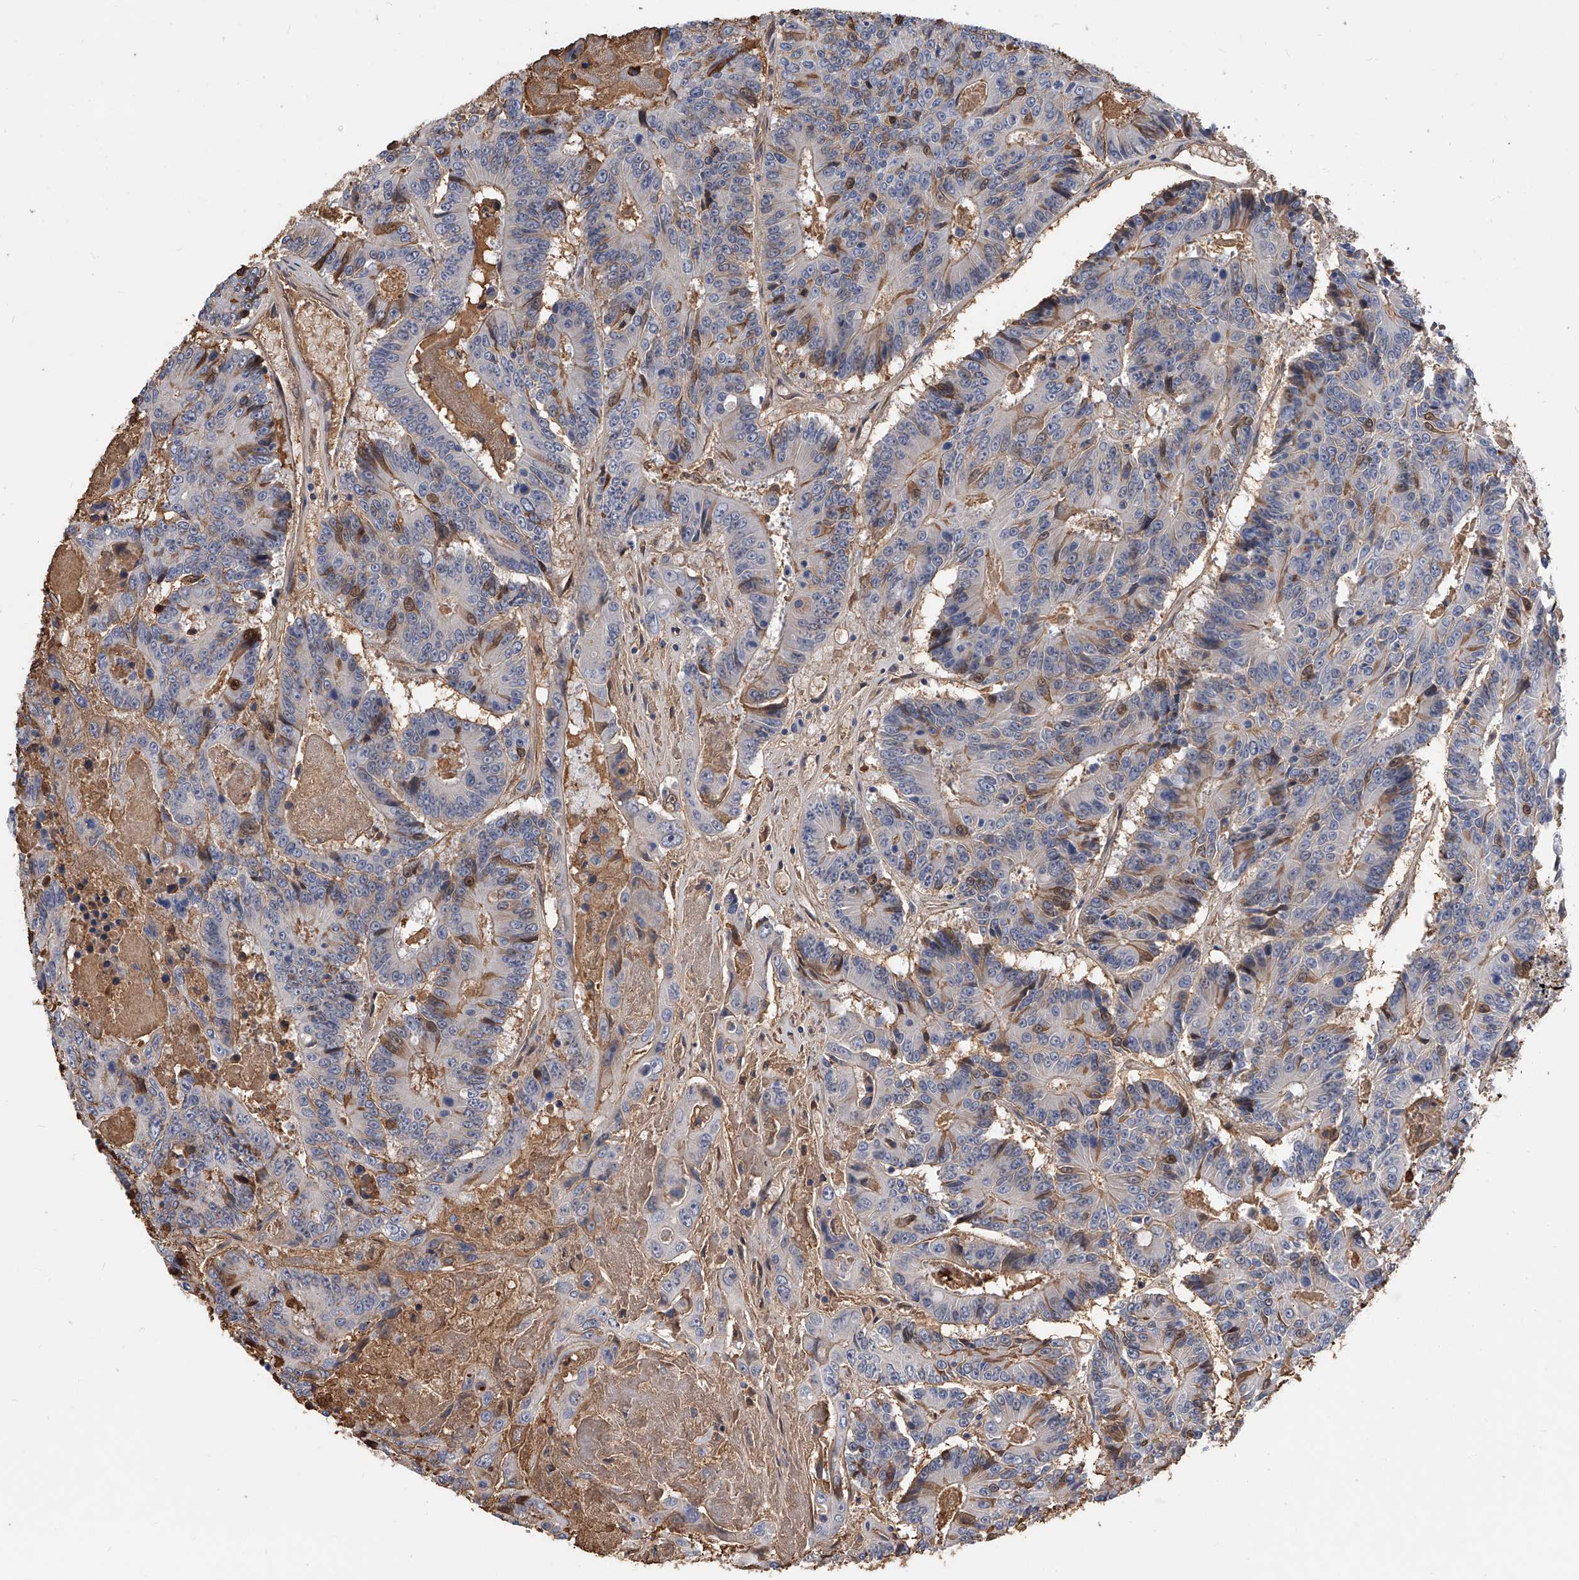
{"staining": {"intensity": "moderate", "quantity": "<25%", "location": "cytoplasmic/membranous"}, "tissue": "colorectal cancer", "cell_type": "Tumor cells", "image_type": "cancer", "snomed": [{"axis": "morphology", "description": "Adenocarcinoma, NOS"}, {"axis": "topography", "description": "Colon"}], "caption": "Colorectal cancer tissue exhibits moderate cytoplasmic/membranous positivity in approximately <25% of tumor cells", "gene": "ZNF25", "patient": {"sex": "male", "age": 83}}